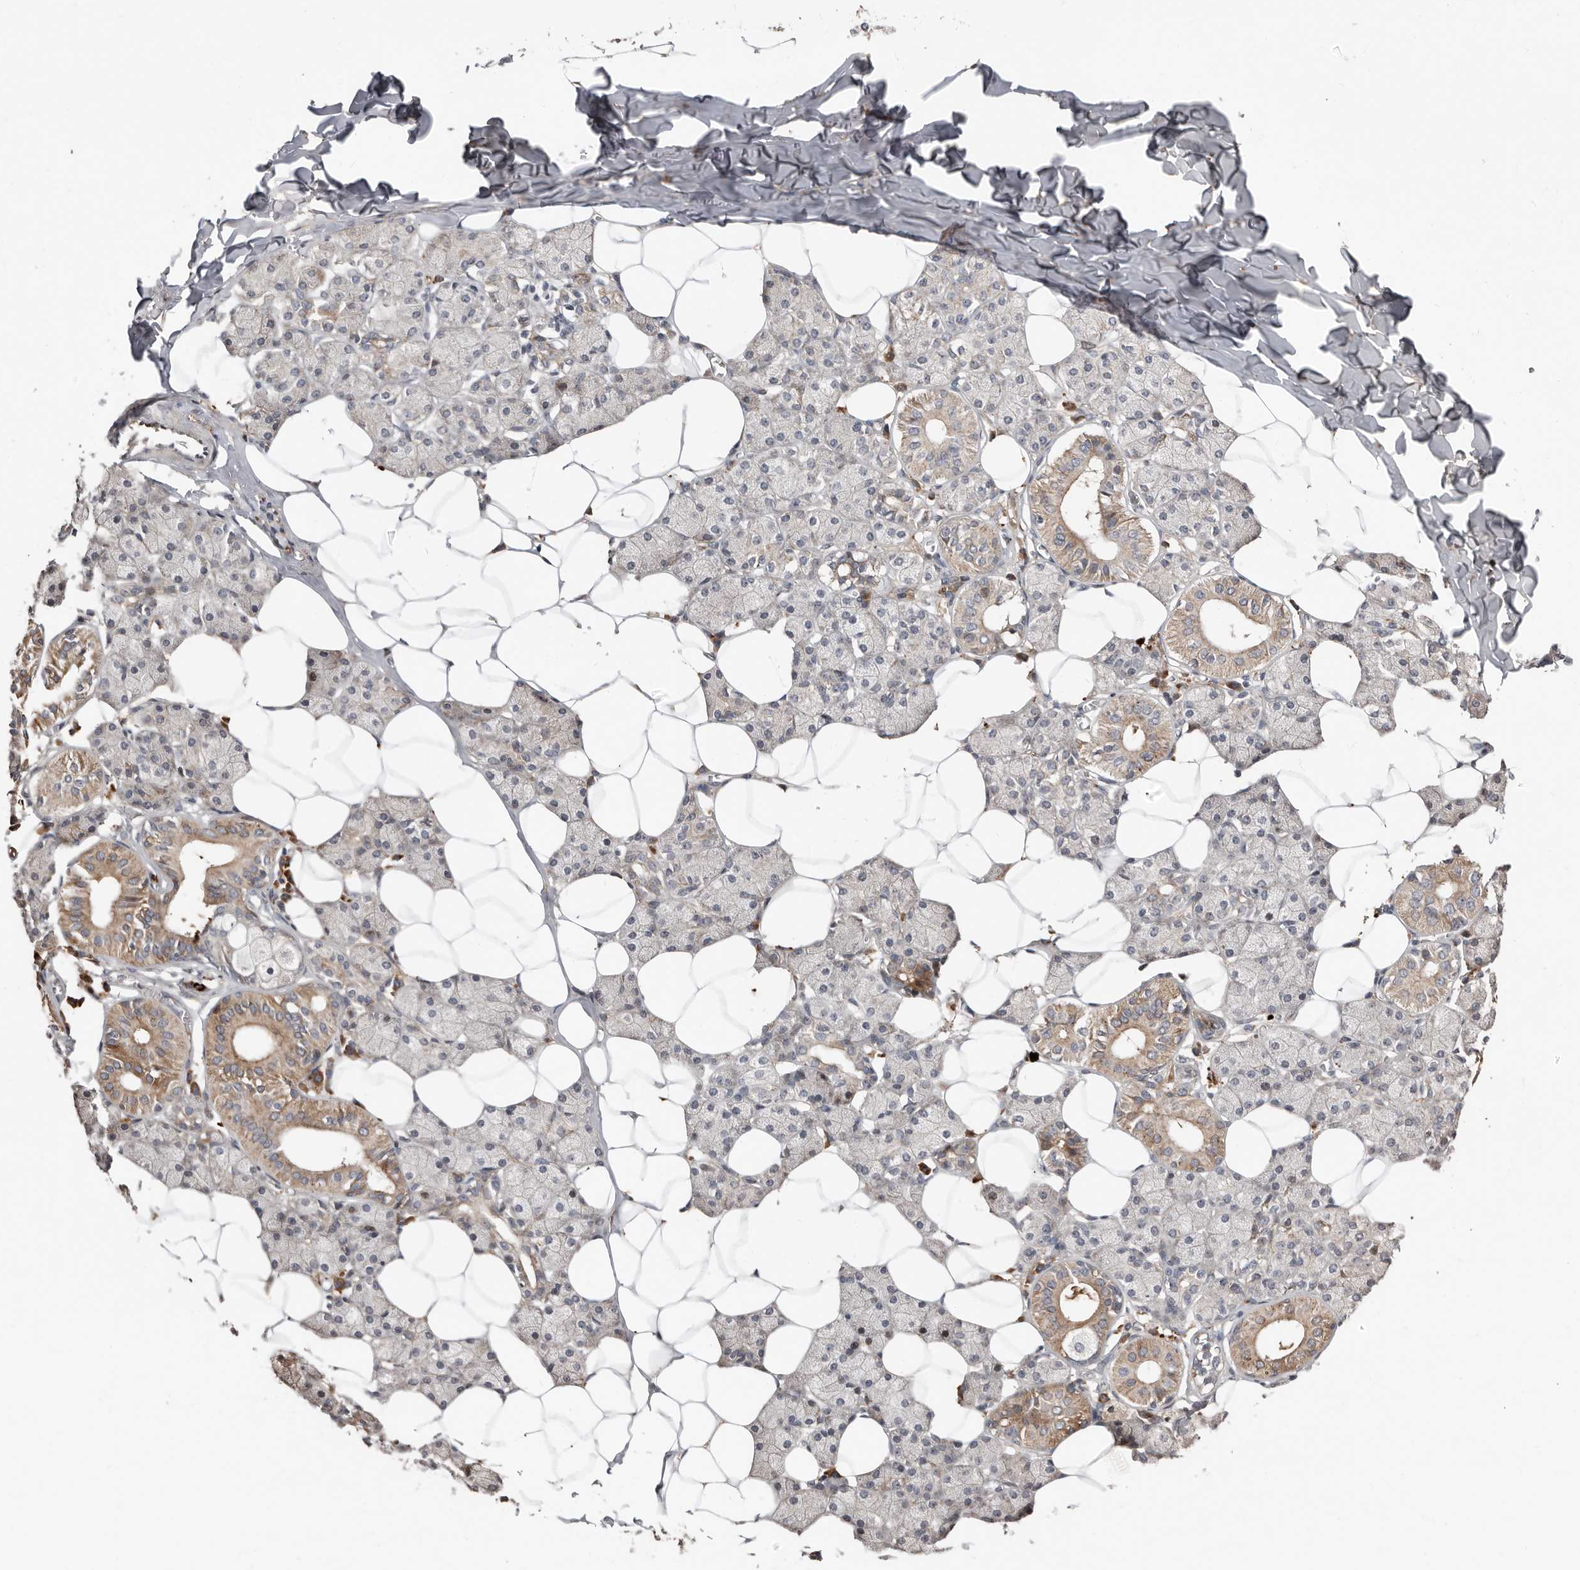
{"staining": {"intensity": "moderate", "quantity": "<25%", "location": "cytoplasmic/membranous"}, "tissue": "salivary gland", "cell_type": "Glandular cells", "image_type": "normal", "snomed": [{"axis": "morphology", "description": "Normal tissue, NOS"}, {"axis": "topography", "description": "Salivary gland"}], "caption": "Moderate cytoplasmic/membranous protein staining is seen in approximately <25% of glandular cells in salivary gland.", "gene": "SMYD4", "patient": {"sex": "female", "age": 33}}